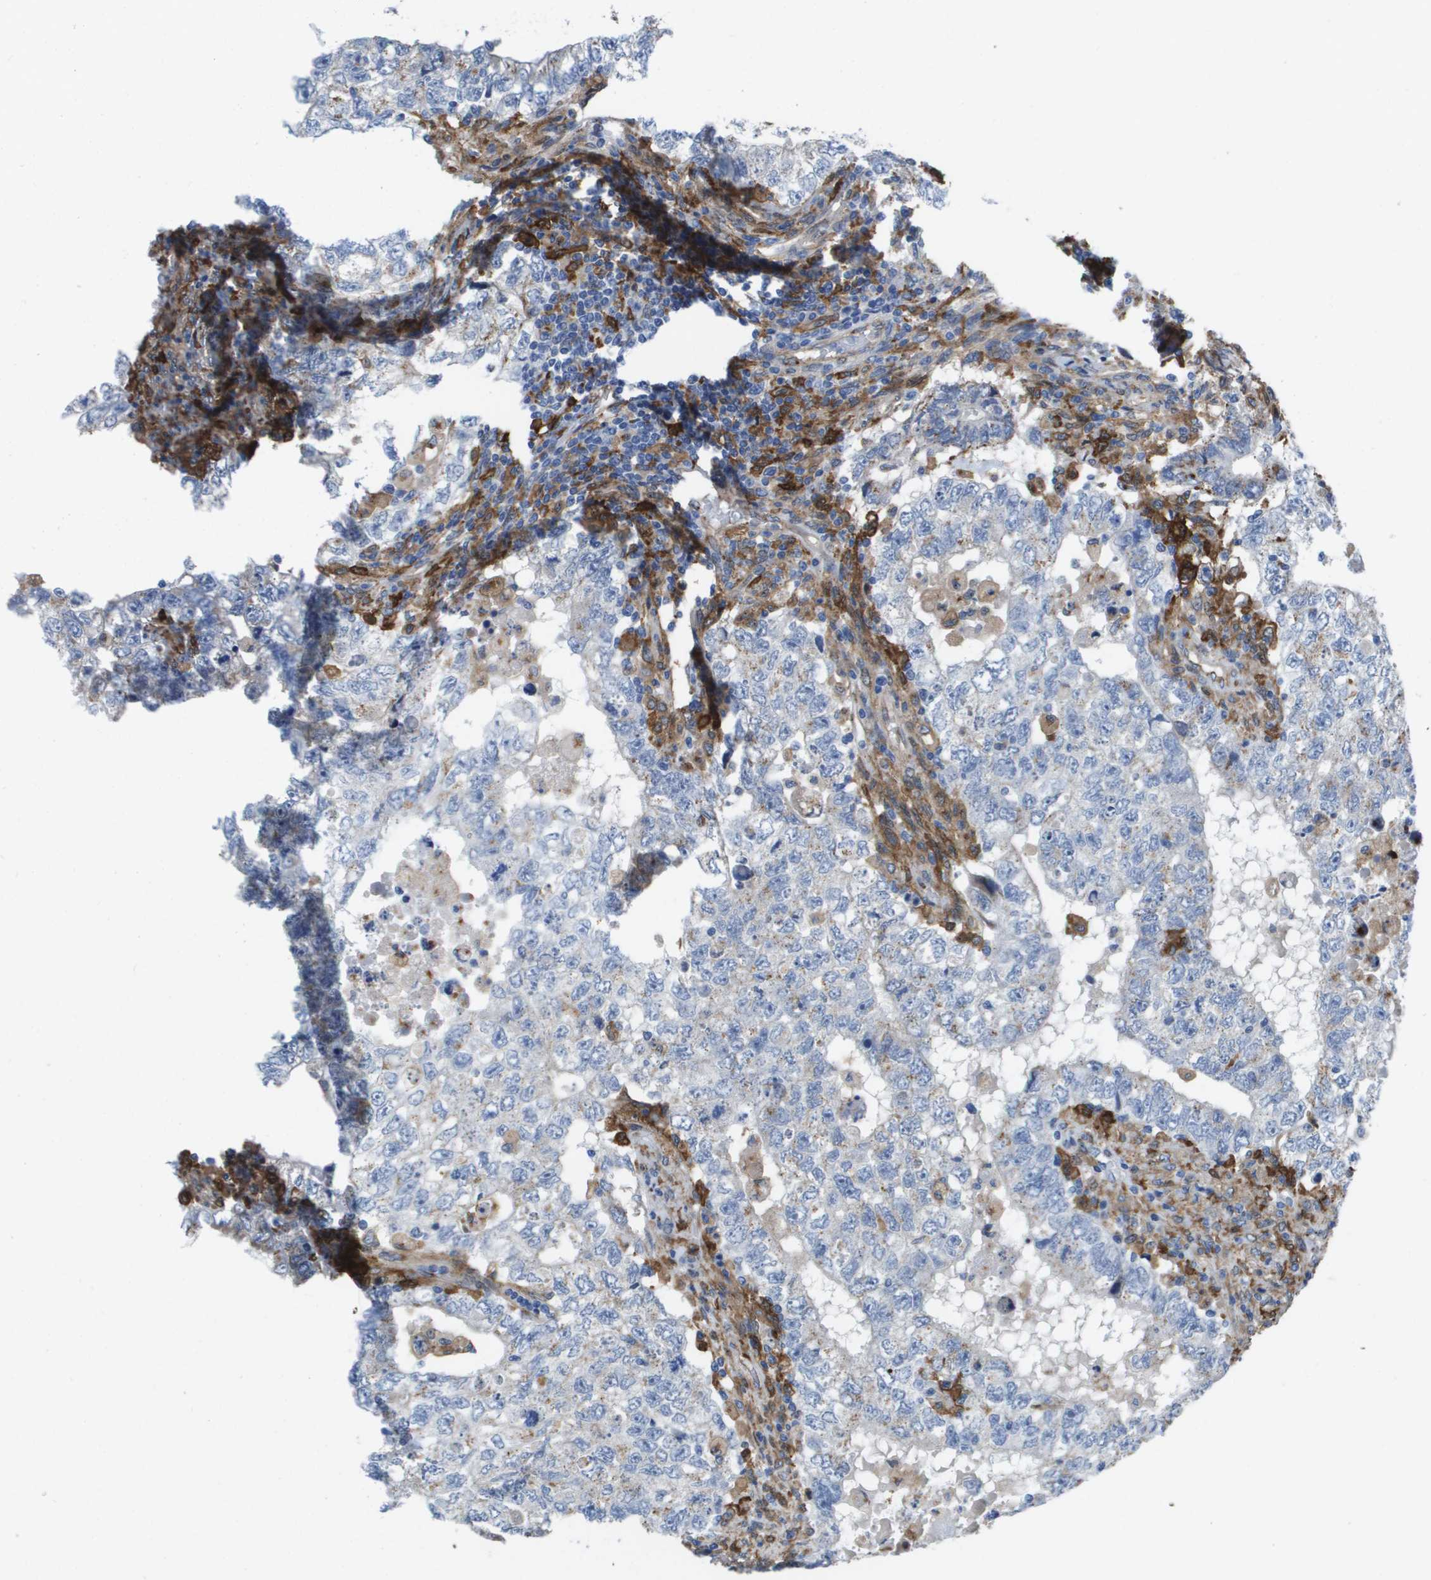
{"staining": {"intensity": "negative", "quantity": "none", "location": "none"}, "tissue": "testis cancer", "cell_type": "Tumor cells", "image_type": "cancer", "snomed": [{"axis": "morphology", "description": "Carcinoma, Embryonal, NOS"}, {"axis": "topography", "description": "Testis"}], "caption": "This is an immunohistochemistry (IHC) image of human testis embryonal carcinoma. There is no expression in tumor cells.", "gene": "SLC37A2", "patient": {"sex": "male", "age": 36}}